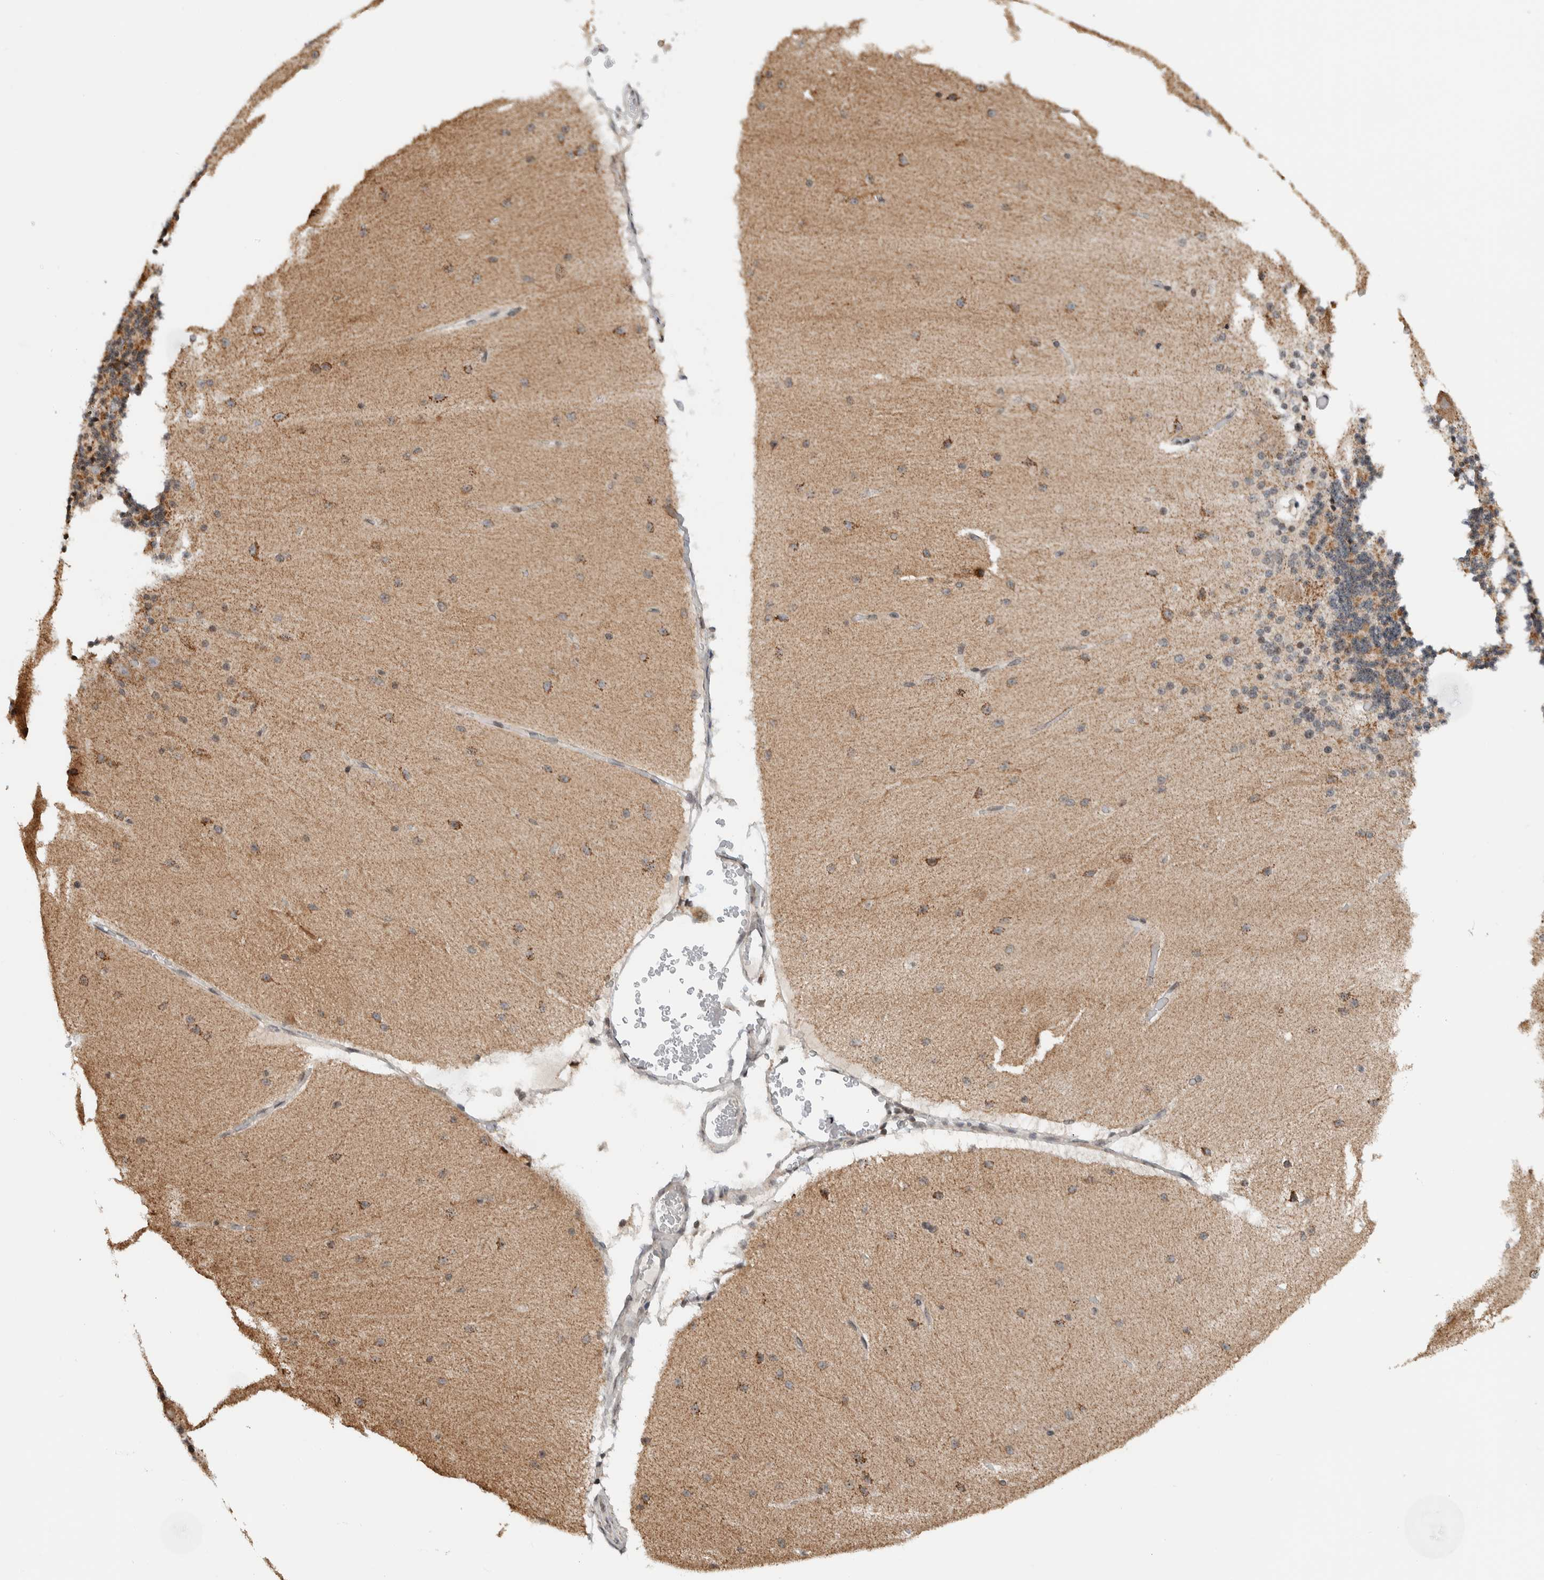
{"staining": {"intensity": "moderate", "quantity": ">75%", "location": "cytoplasmic/membranous"}, "tissue": "cerebellum", "cell_type": "Cells in granular layer", "image_type": "normal", "snomed": [{"axis": "morphology", "description": "Normal tissue, NOS"}, {"axis": "topography", "description": "Cerebellum"}], "caption": "An IHC photomicrograph of benign tissue is shown. Protein staining in brown highlights moderate cytoplasmic/membranous positivity in cerebellum within cells in granular layer.", "gene": "NPLOC4", "patient": {"sex": "female", "age": 54}}